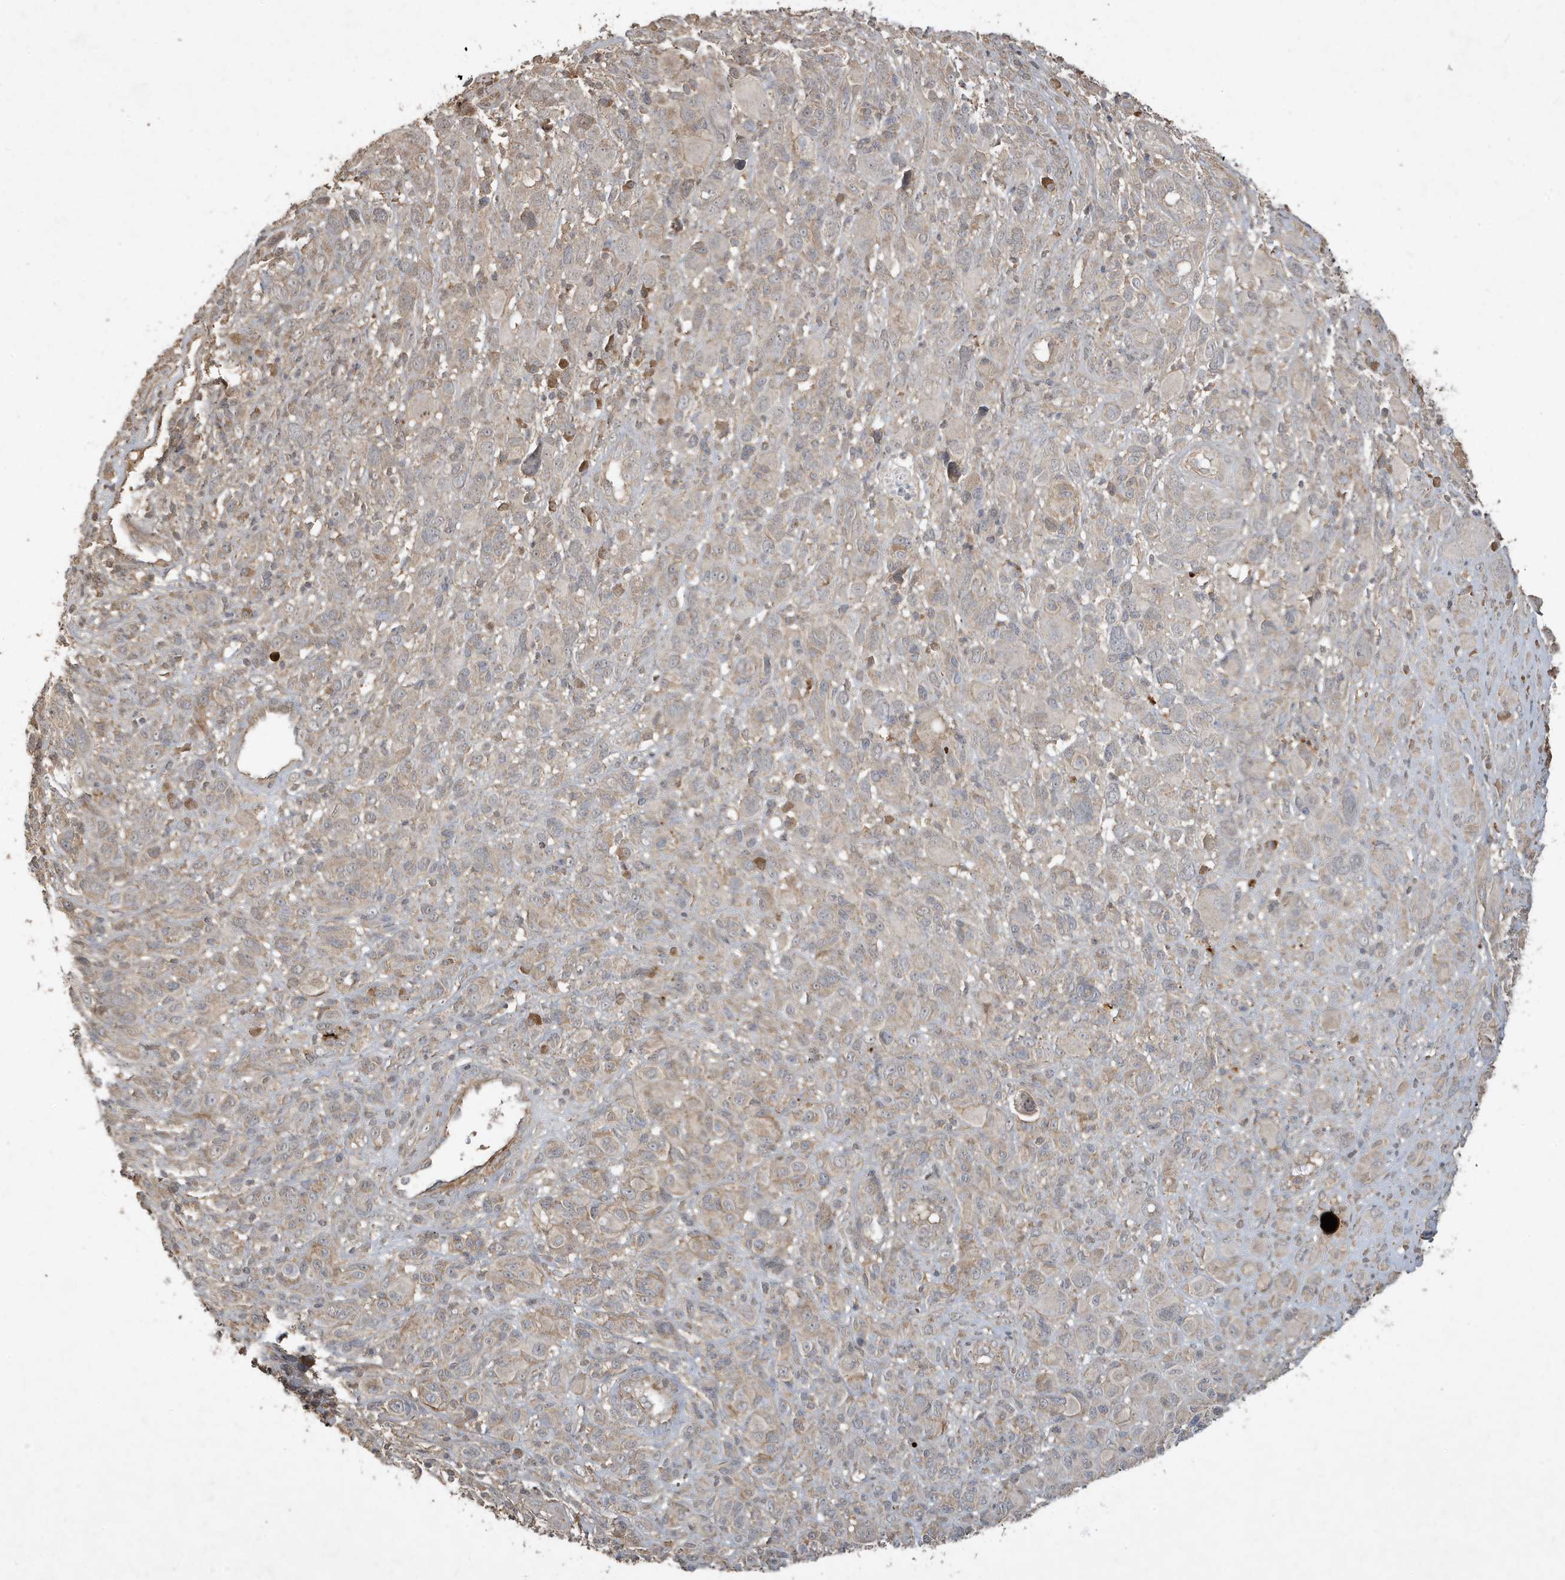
{"staining": {"intensity": "negative", "quantity": "none", "location": "none"}, "tissue": "melanoma", "cell_type": "Tumor cells", "image_type": "cancer", "snomed": [{"axis": "morphology", "description": "Malignant melanoma, NOS"}, {"axis": "topography", "description": "Skin of trunk"}], "caption": "The photomicrograph displays no staining of tumor cells in melanoma.", "gene": "PRRT3", "patient": {"sex": "male", "age": 71}}